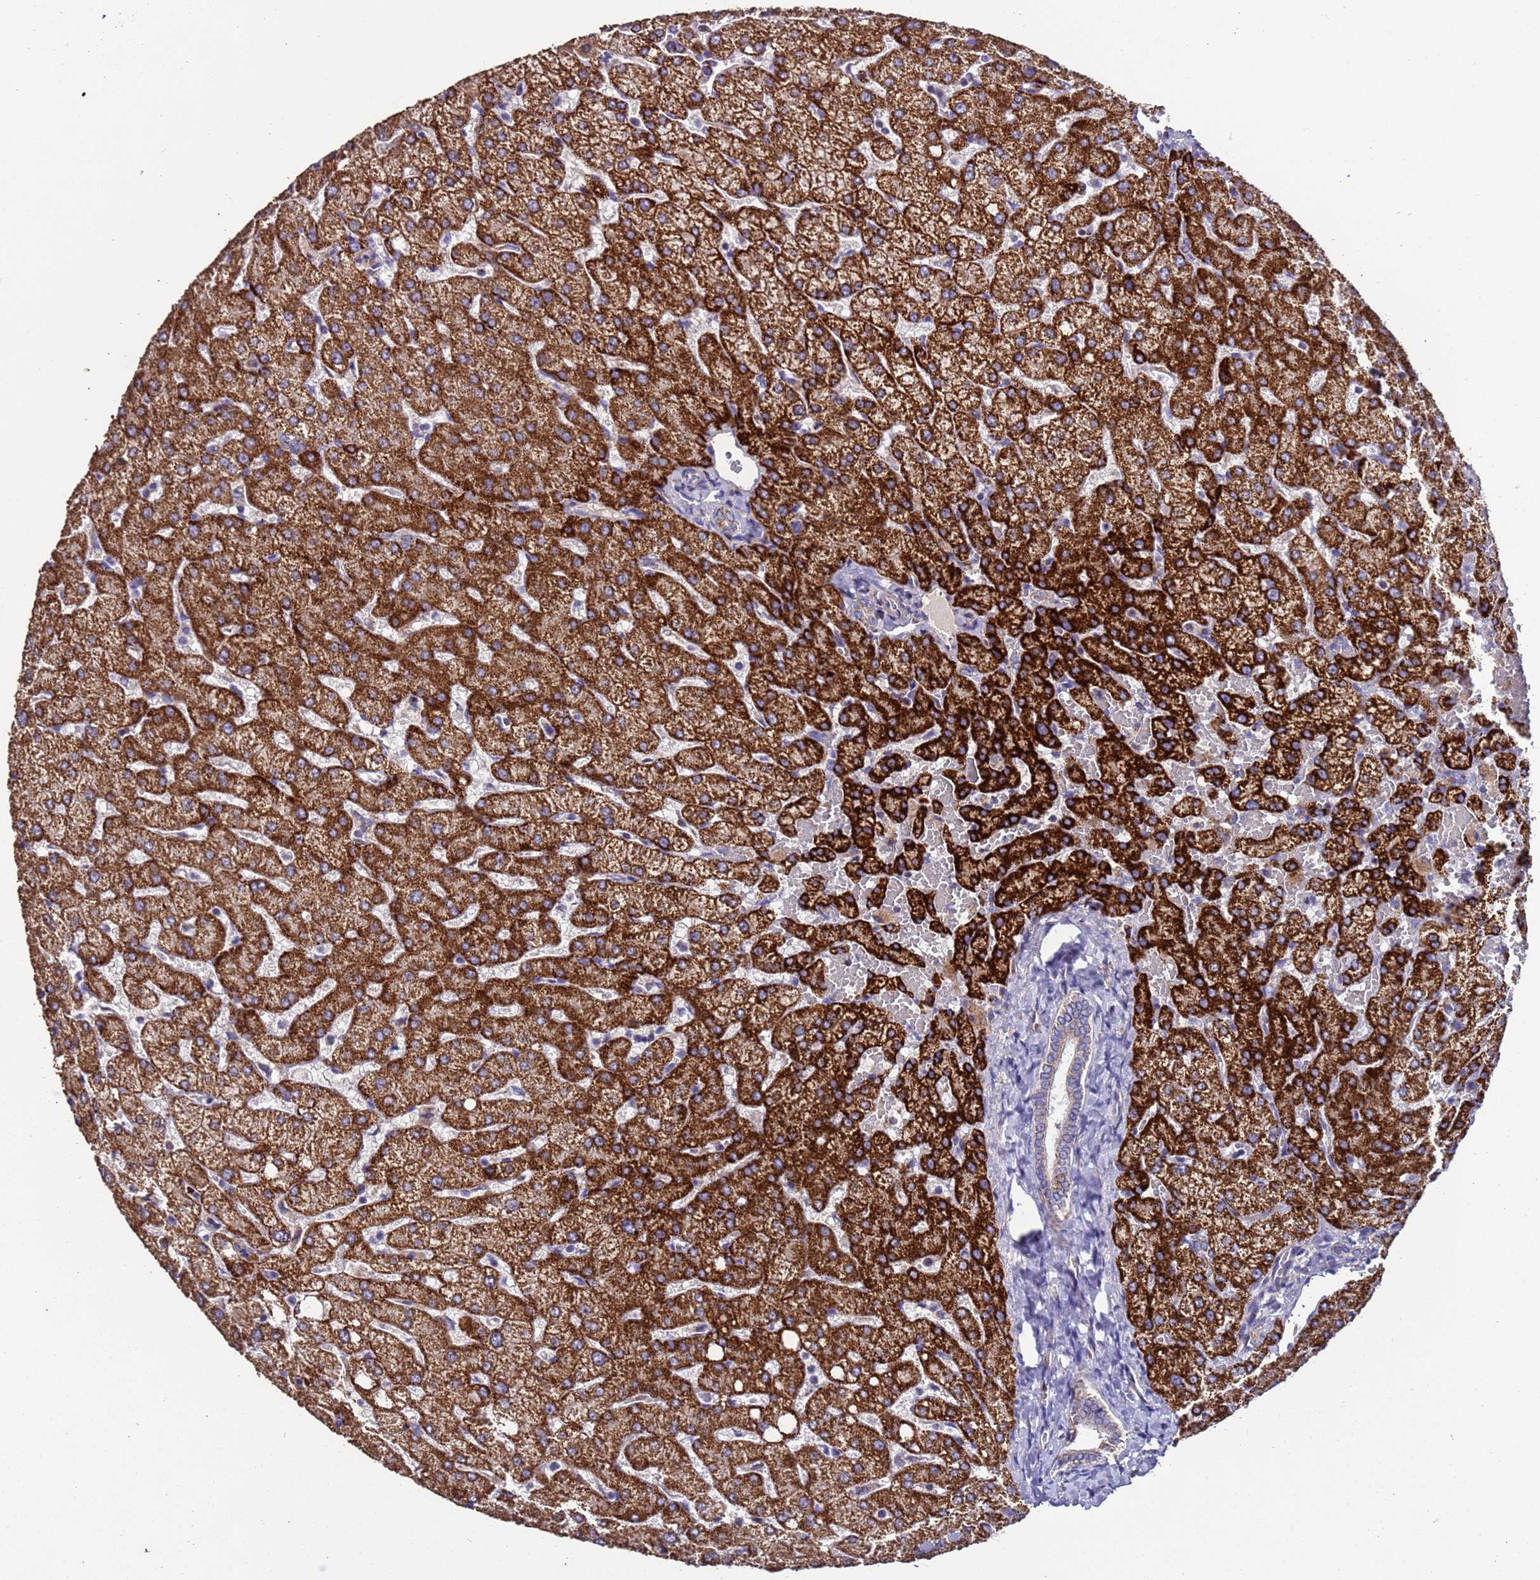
{"staining": {"intensity": "weak", "quantity": "25%-75%", "location": "cytoplasmic/membranous"}, "tissue": "liver", "cell_type": "Cholangiocytes", "image_type": "normal", "snomed": [{"axis": "morphology", "description": "Normal tissue, NOS"}, {"axis": "topography", "description": "Liver"}], "caption": "Immunohistochemical staining of benign liver reveals weak cytoplasmic/membranous protein staining in approximately 25%-75% of cholangiocytes.", "gene": "ZNFX1", "patient": {"sex": "female", "age": 54}}